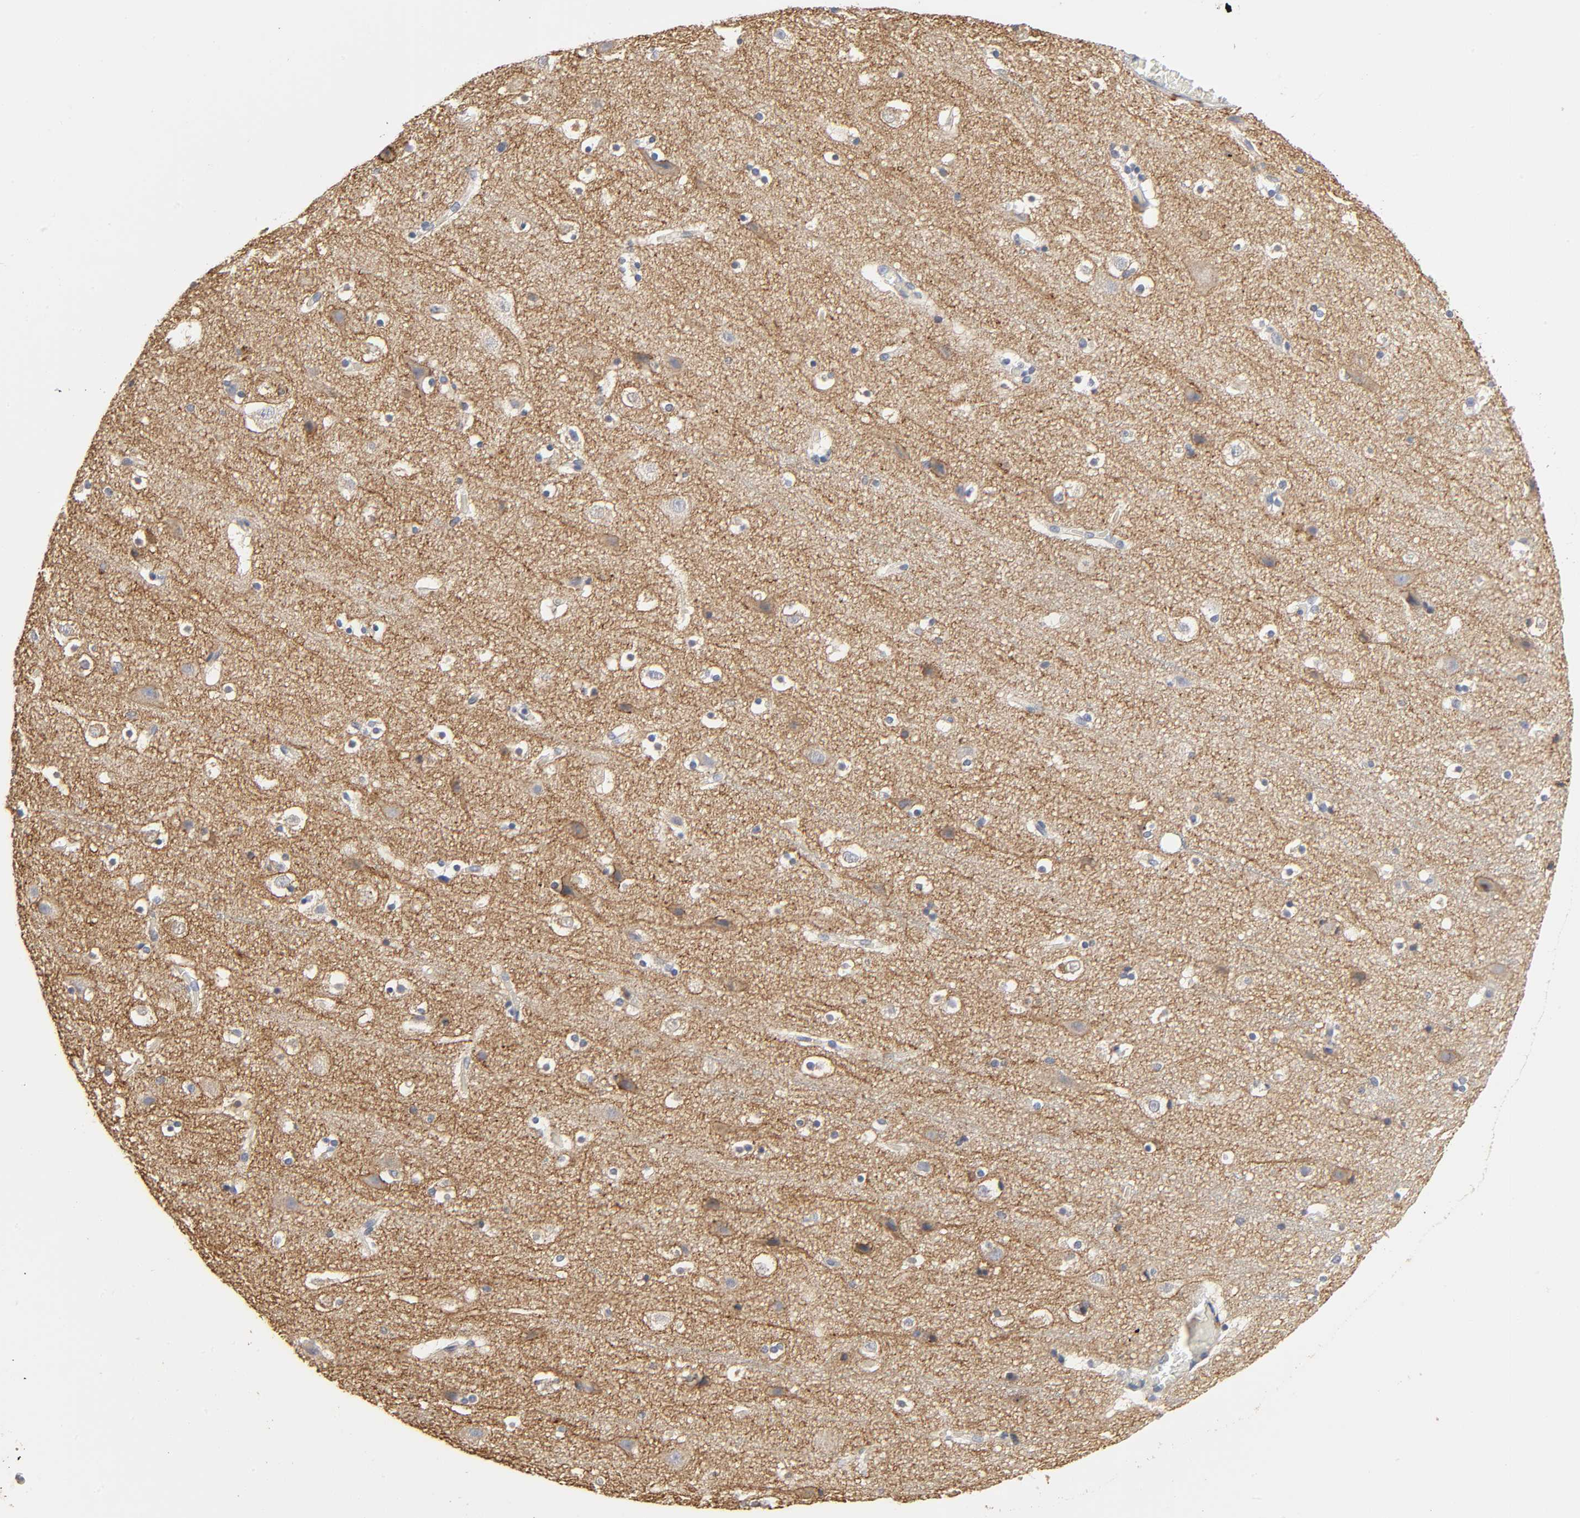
{"staining": {"intensity": "negative", "quantity": "none", "location": "none"}, "tissue": "cerebral cortex", "cell_type": "Endothelial cells", "image_type": "normal", "snomed": [{"axis": "morphology", "description": "Normal tissue, NOS"}, {"axis": "topography", "description": "Cerebral cortex"}], "caption": "This is a image of immunohistochemistry staining of unremarkable cerebral cortex, which shows no positivity in endothelial cells. (Brightfield microscopy of DAB (3,3'-diaminobenzidine) immunohistochemistry at high magnification).", "gene": "SLC10A2", "patient": {"sex": "male", "age": 45}}